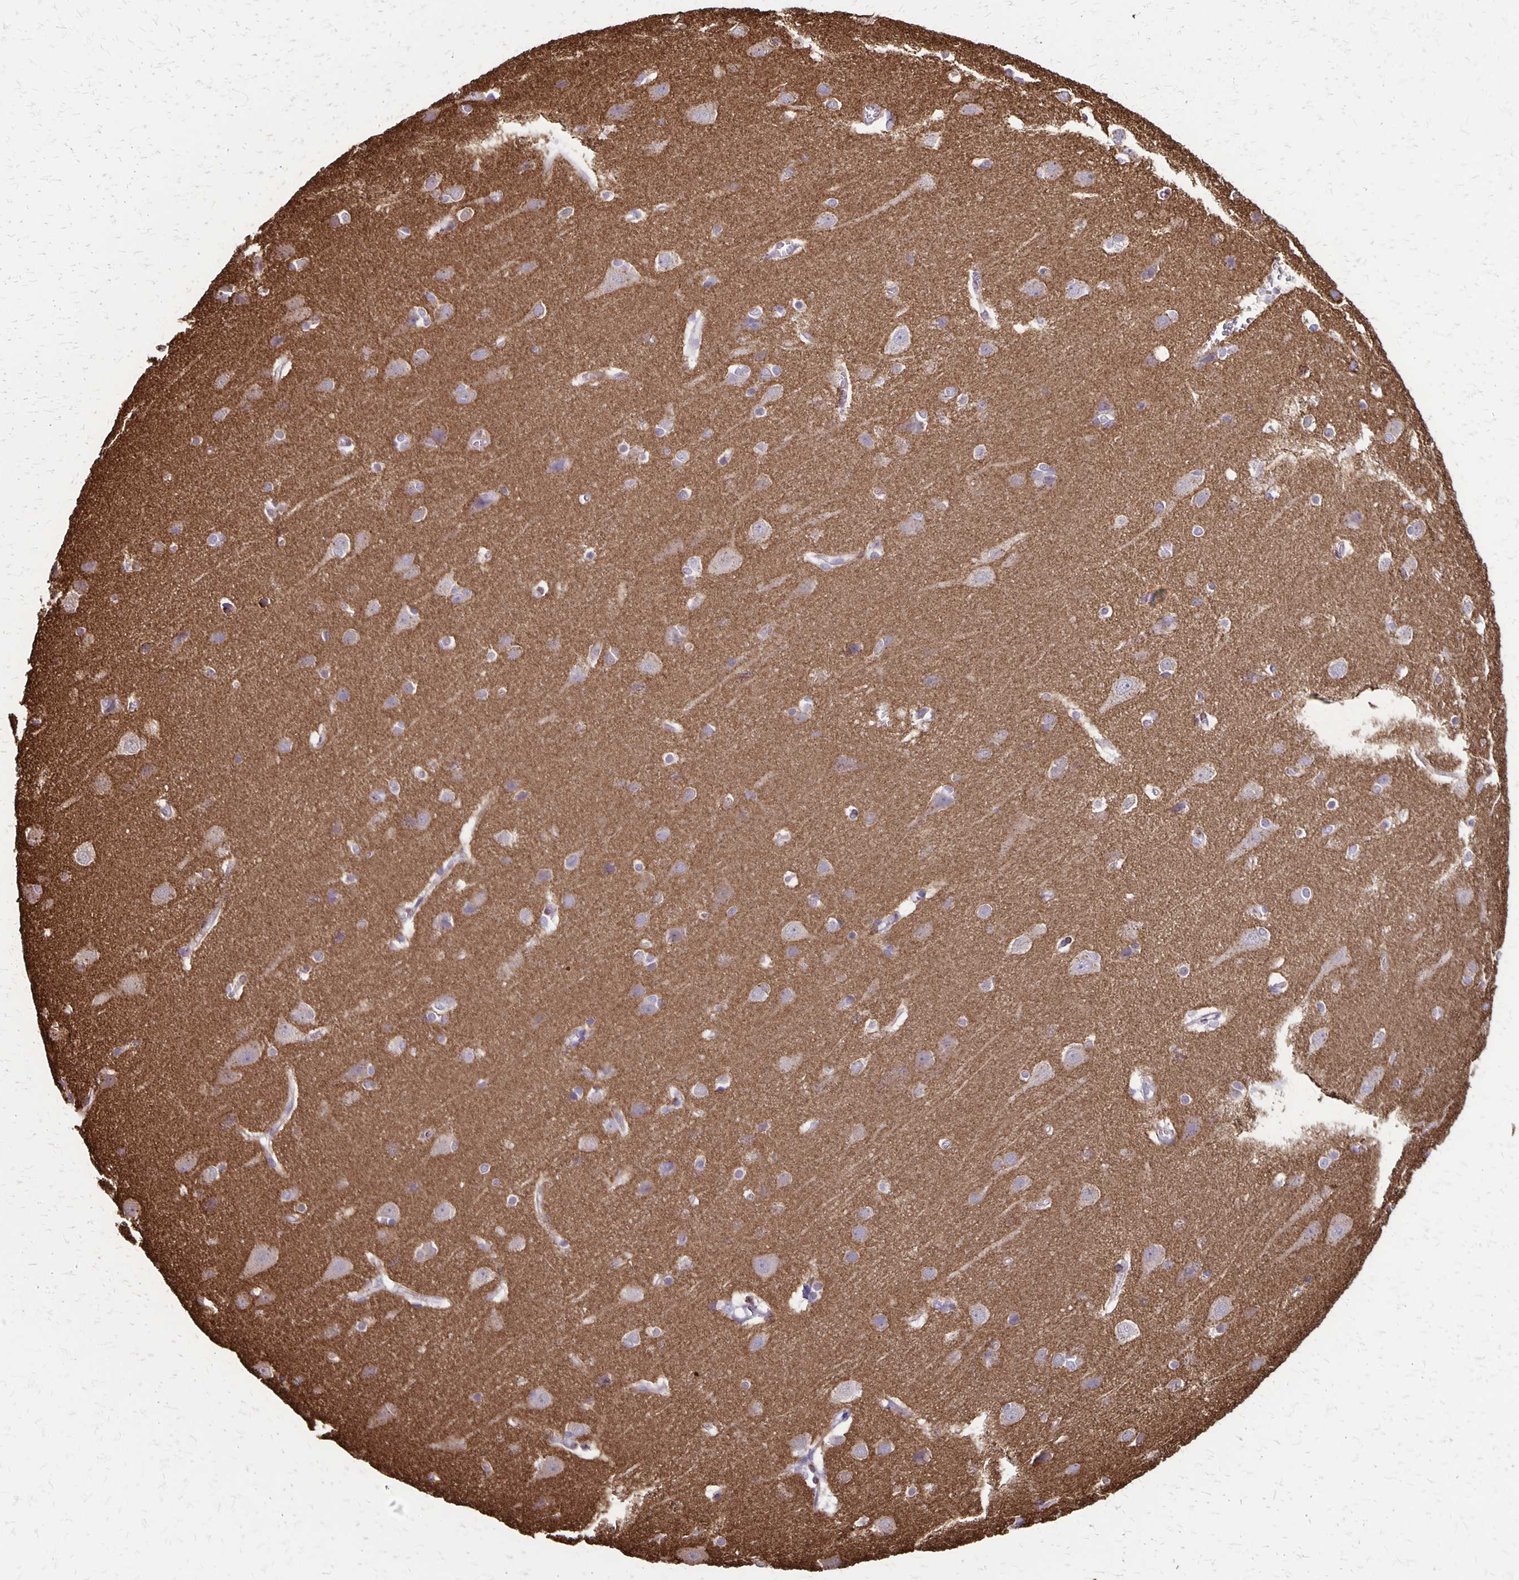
{"staining": {"intensity": "negative", "quantity": "none", "location": "none"}, "tissue": "cerebral cortex", "cell_type": "Endothelial cells", "image_type": "normal", "snomed": [{"axis": "morphology", "description": "Normal tissue, NOS"}, {"axis": "topography", "description": "Cerebral cortex"}], "caption": "Cerebral cortex stained for a protein using IHC demonstrates no positivity endothelial cells.", "gene": "SEPTIN5", "patient": {"sex": "male", "age": 37}}